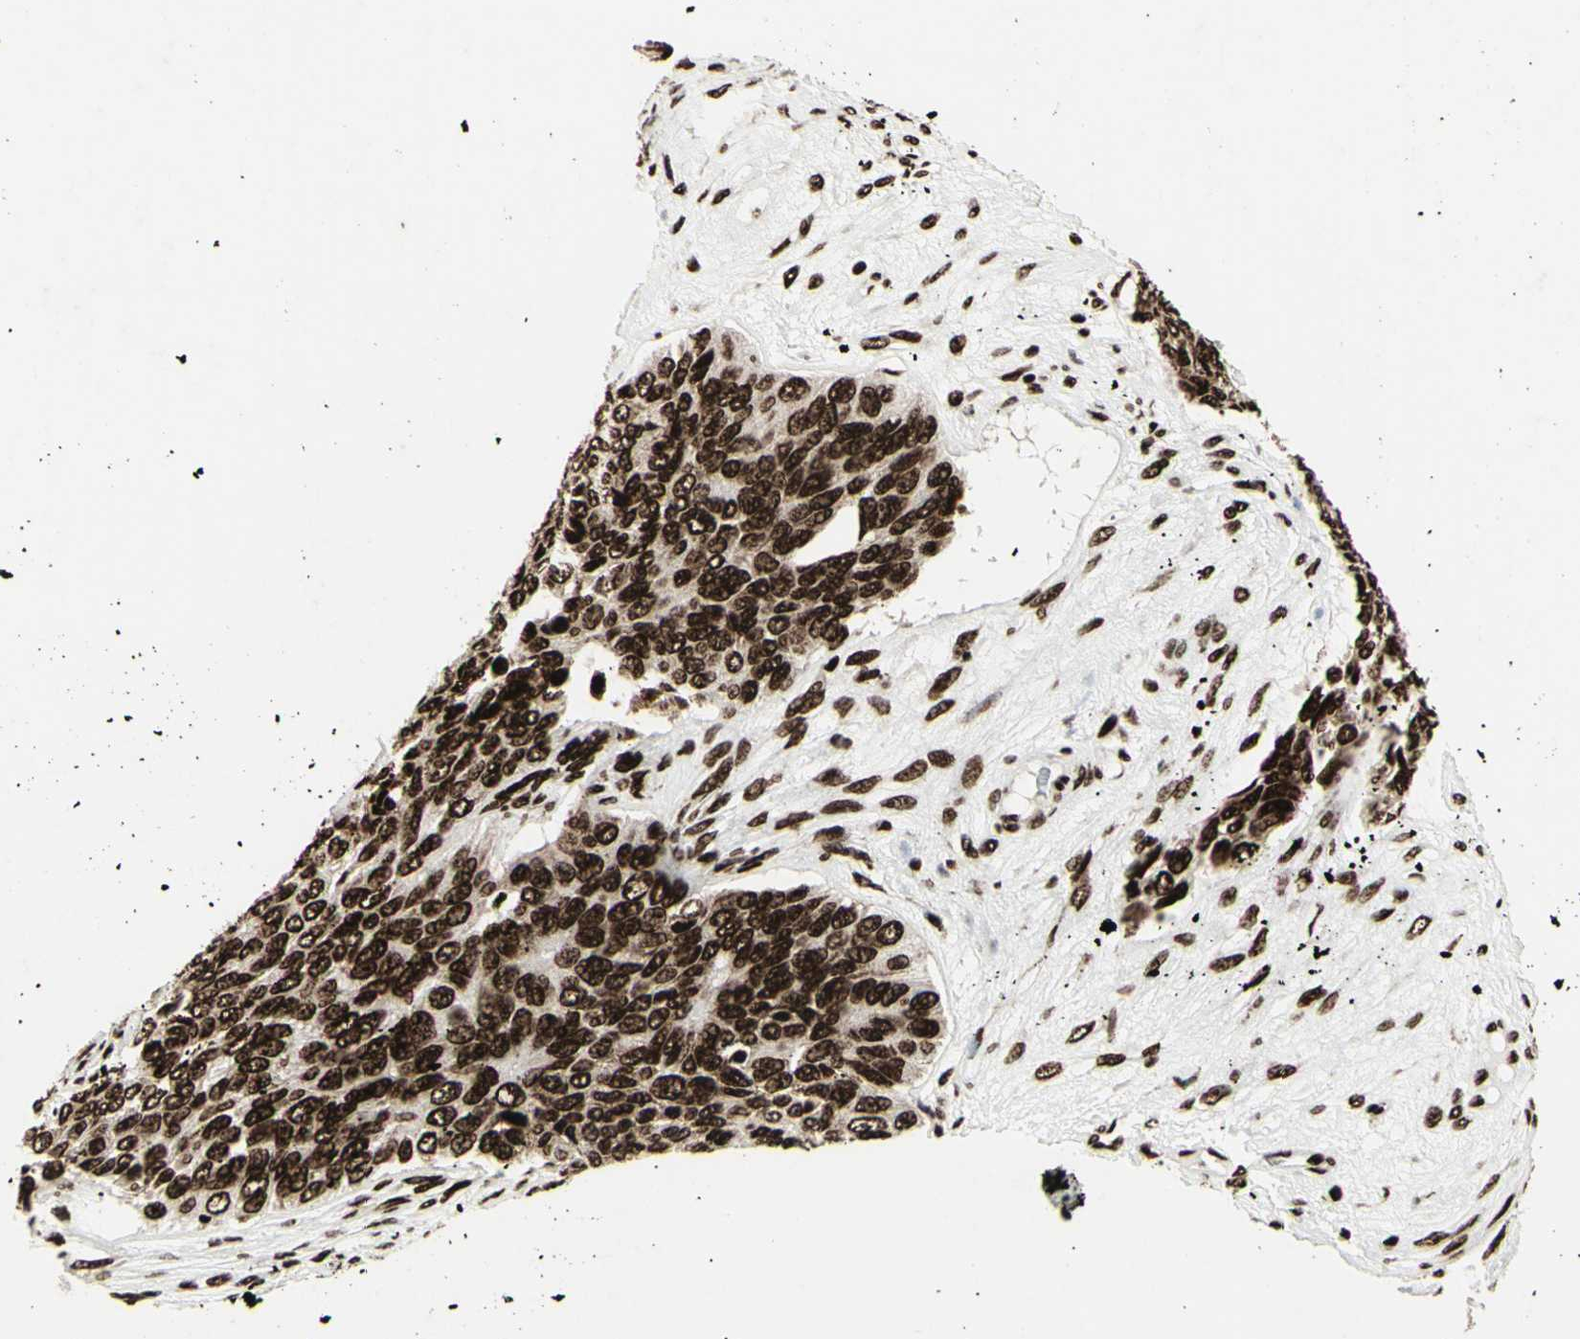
{"staining": {"intensity": "strong", "quantity": ">75%", "location": "nuclear"}, "tissue": "ovarian cancer", "cell_type": "Tumor cells", "image_type": "cancer", "snomed": [{"axis": "morphology", "description": "Carcinoma, endometroid"}, {"axis": "topography", "description": "Ovary"}], "caption": "Immunohistochemistry staining of ovarian cancer (endometroid carcinoma), which shows high levels of strong nuclear staining in approximately >75% of tumor cells indicating strong nuclear protein staining. The staining was performed using DAB (3,3'-diaminobenzidine) (brown) for protein detection and nuclei were counterstained in hematoxylin (blue).", "gene": "U2AF2", "patient": {"sex": "female", "age": 51}}